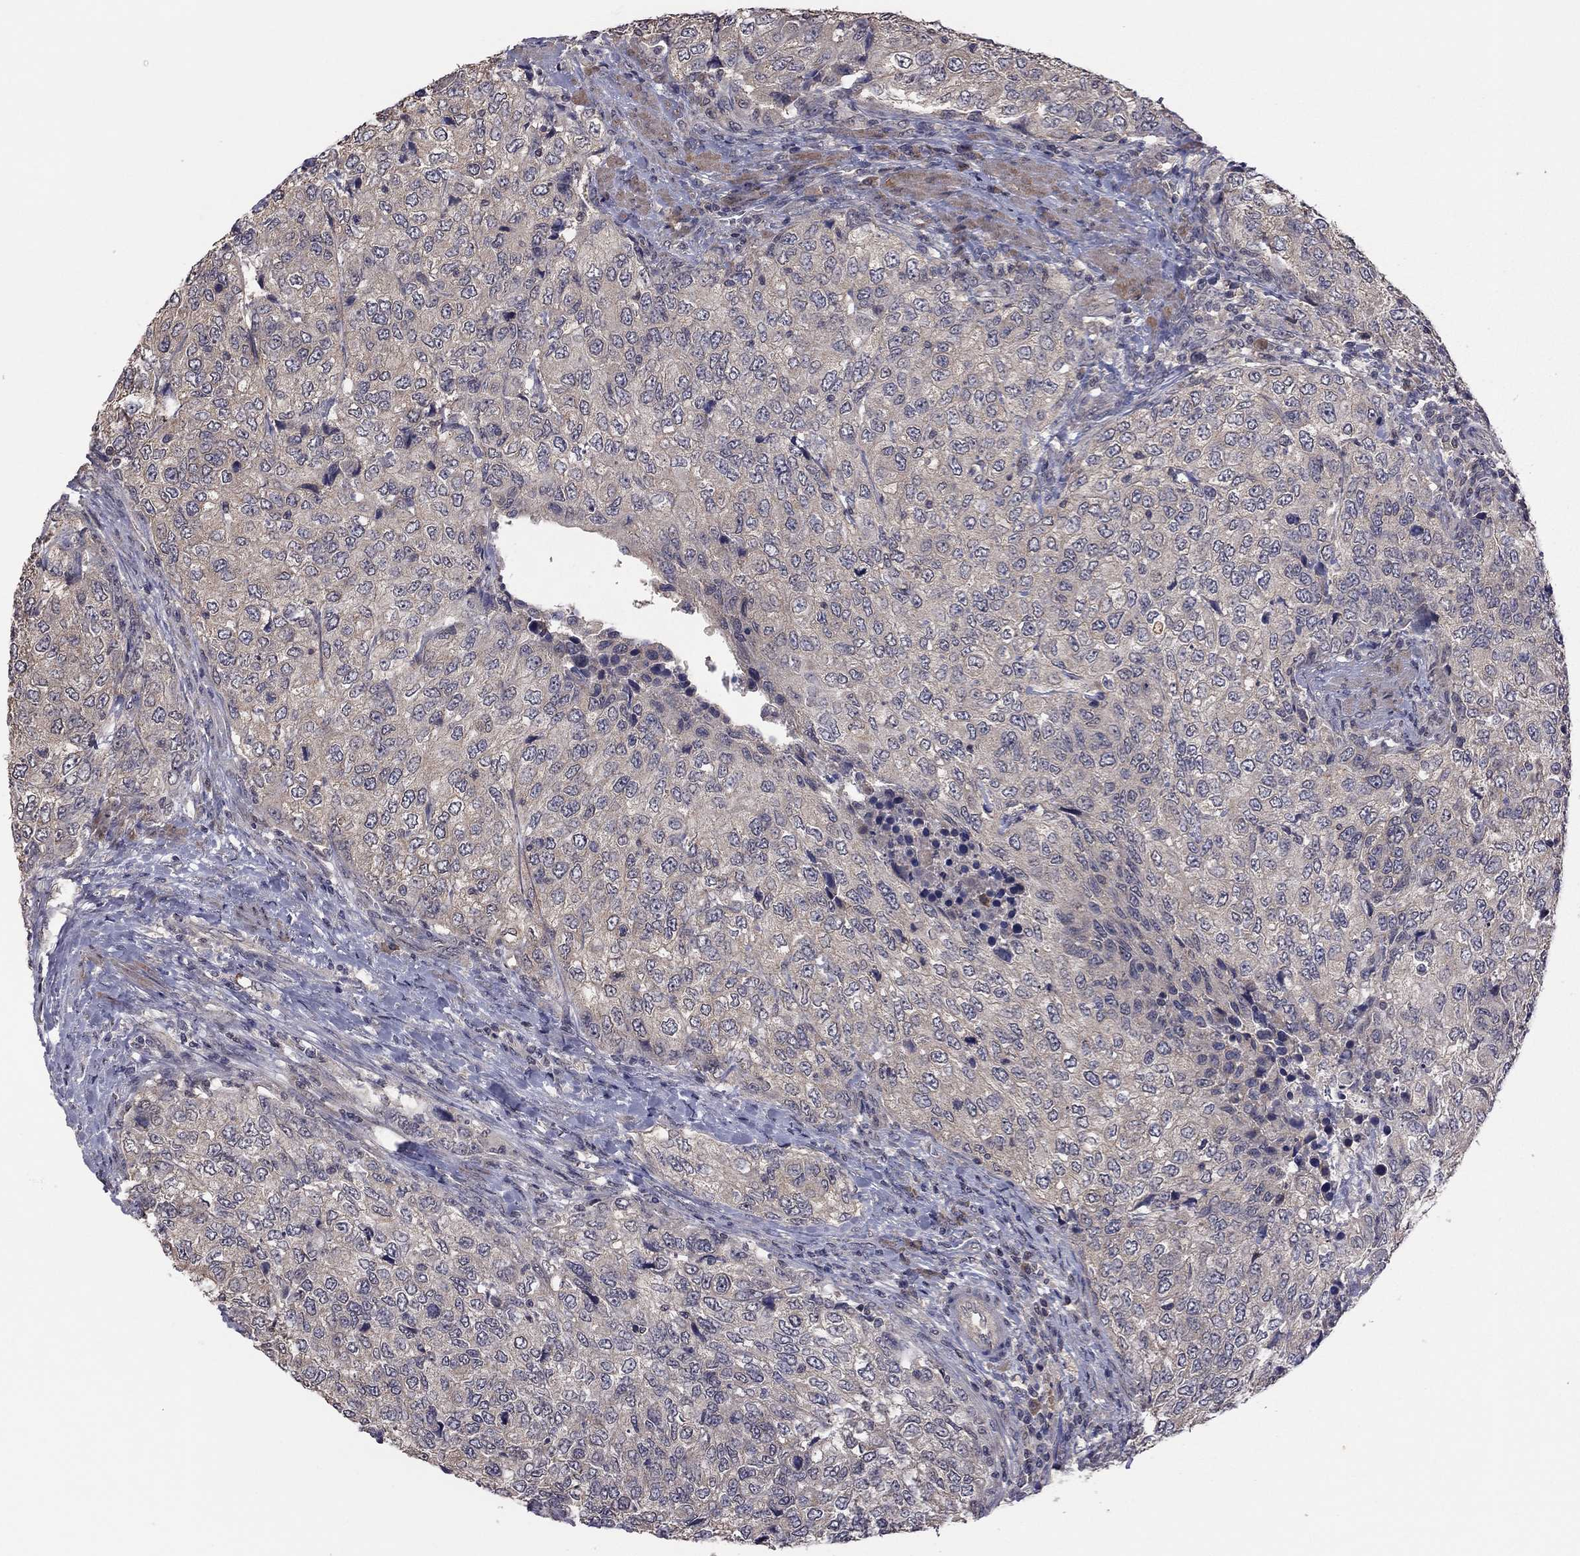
{"staining": {"intensity": "weak", "quantity": "25%-75%", "location": "cytoplasmic/membranous"}, "tissue": "urothelial cancer", "cell_type": "Tumor cells", "image_type": "cancer", "snomed": [{"axis": "morphology", "description": "Urothelial carcinoma, High grade"}, {"axis": "topography", "description": "Urinary bladder"}], "caption": "This photomicrograph exhibits urothelial cancer stained with IHC to label a protein in brown. The cytoplasmic/membranous of tumor cells show weak positivity for the protein. Nuclei are counter-stained blue.", "gene": "TSNARE1", "patient": {"sex": "female", "age": 78}}